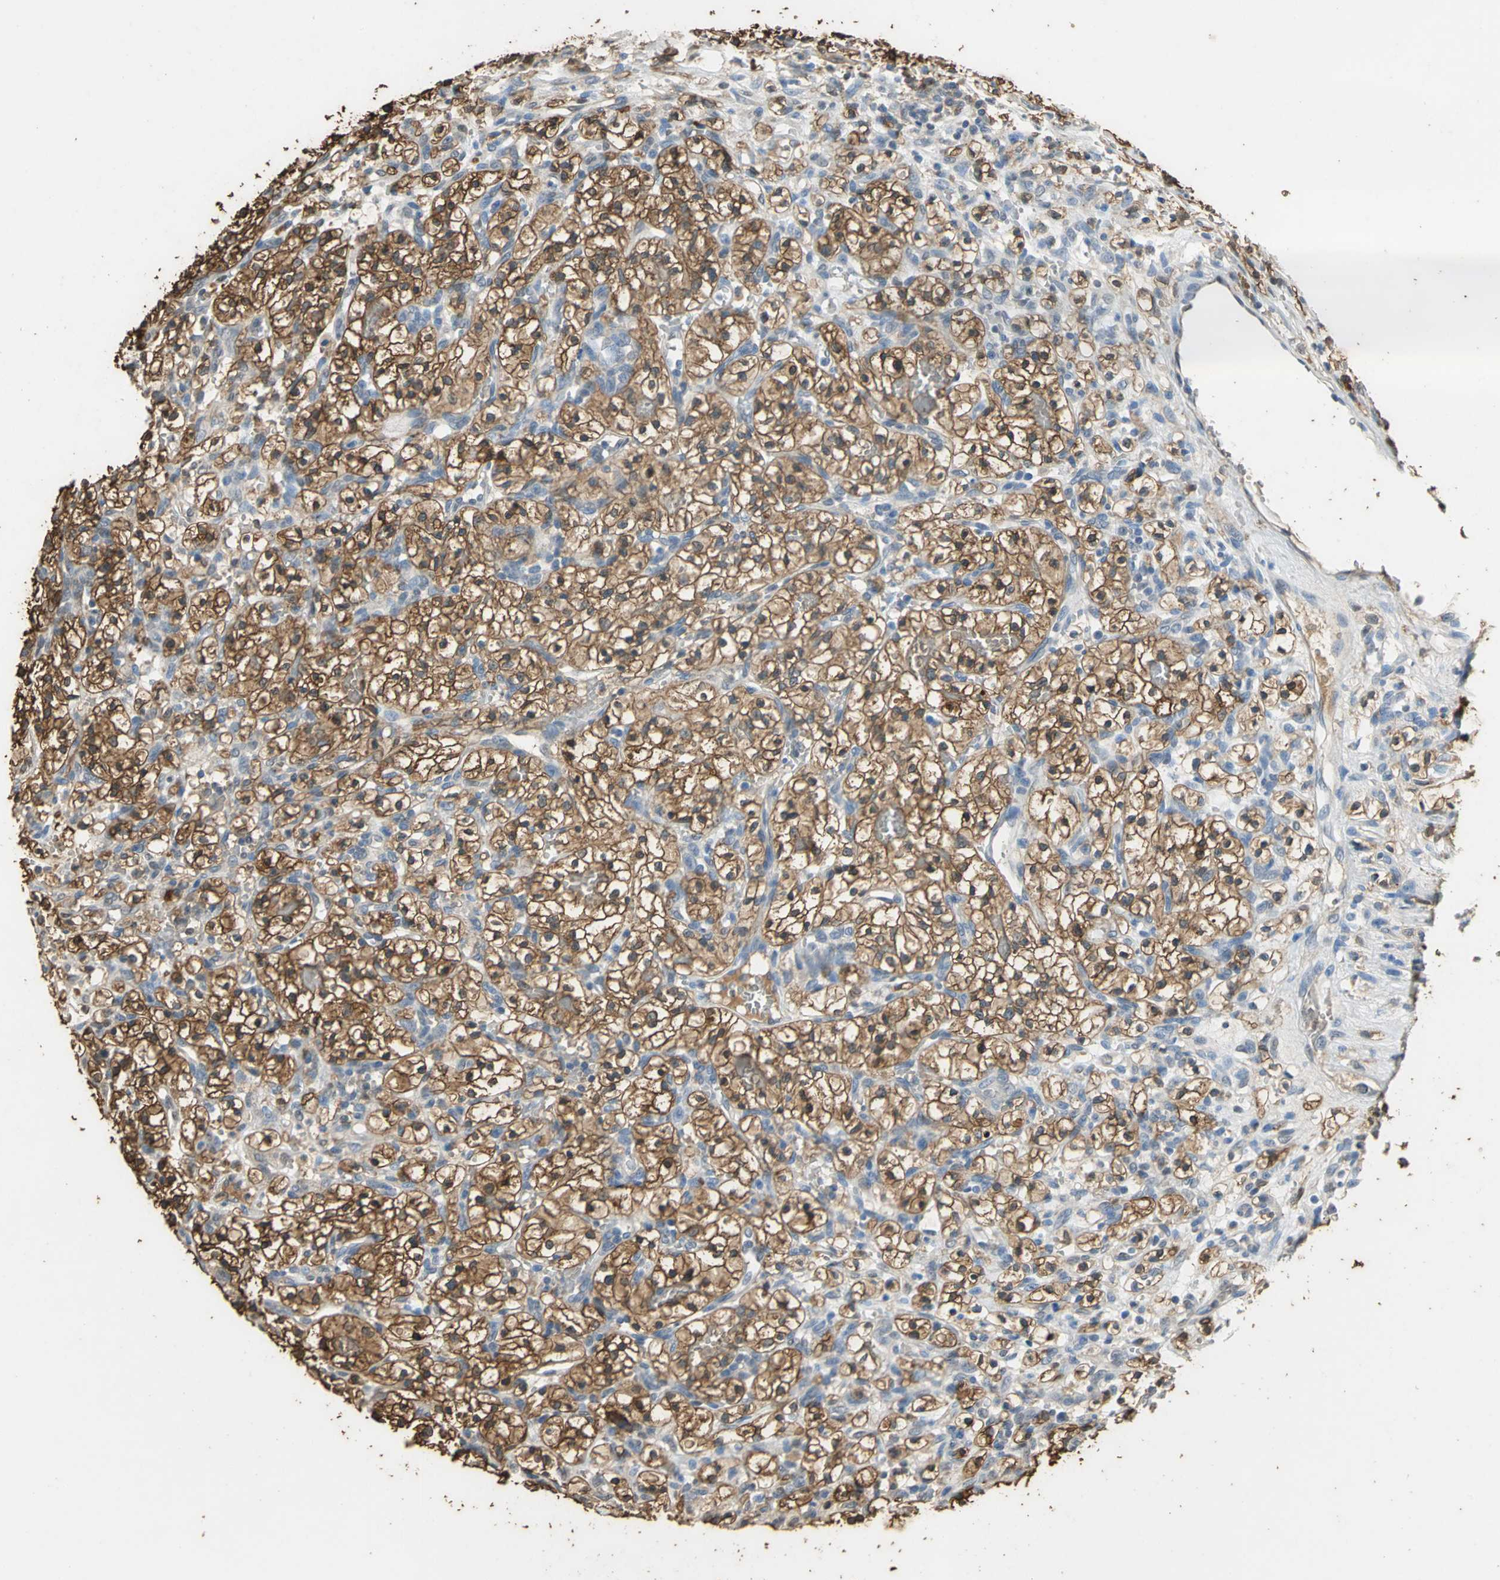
{"staining": {"intensity": "strong", "quantity": ">75%", "location": "cytoplasmic/membranous"}, "tissue": "renal cancer", "cell_type": "Tumor cells", "image_type": "cancer", "snomed": [{"axis": "morphology", "description": "Adenocarcinoma, NOS"}, {"axis": "topography", "description": "Kidney"}], "caption": "IHC (DAB (3,3'-diaminobenzidine)) staining of adenocarcinoma (renal) reveals strong cytoplasmic/membranous protein positivity in approximately >75% of tumor cells.", "gene": "GAPDH", "patient": {"sex": "female", "age": 57}}